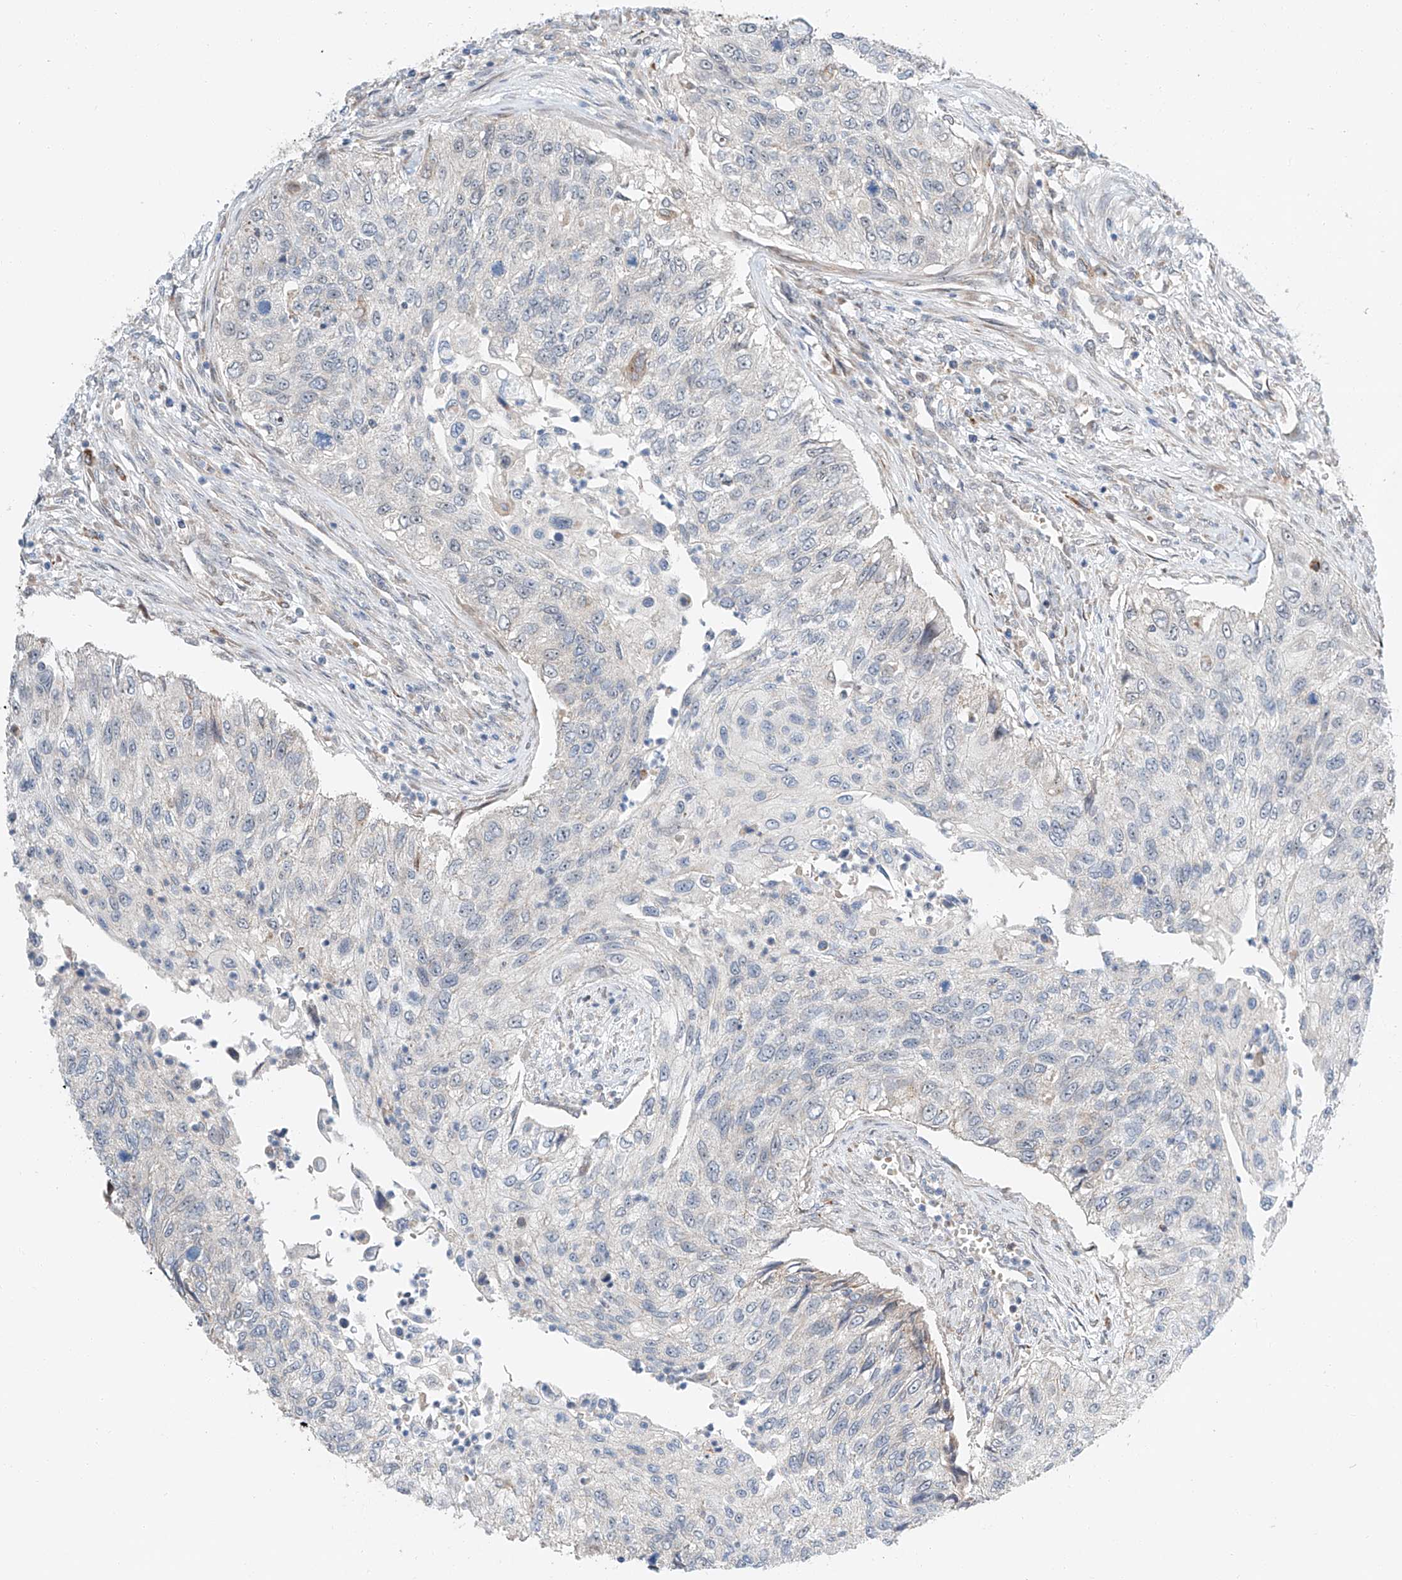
{"staining": {"intensity": "negative", "quantity": "none", "location": "none"}, "tissue": "urothelial cancer", "cell_type": "Tumor cells", "image_type": "cancer", "snomed": [{"axis": "morphology", "description": "Urothelial carcinoma, High grade"}, {"axis": "topography", "description": "Urinary bladder"}], "caption": "This is an immunohistochemistry image of urothelial carcinoma (high-grade). There is no staining in tumor cells.", "gene": "CLDND1", "patient": {"sex": "female", "age": 60}}